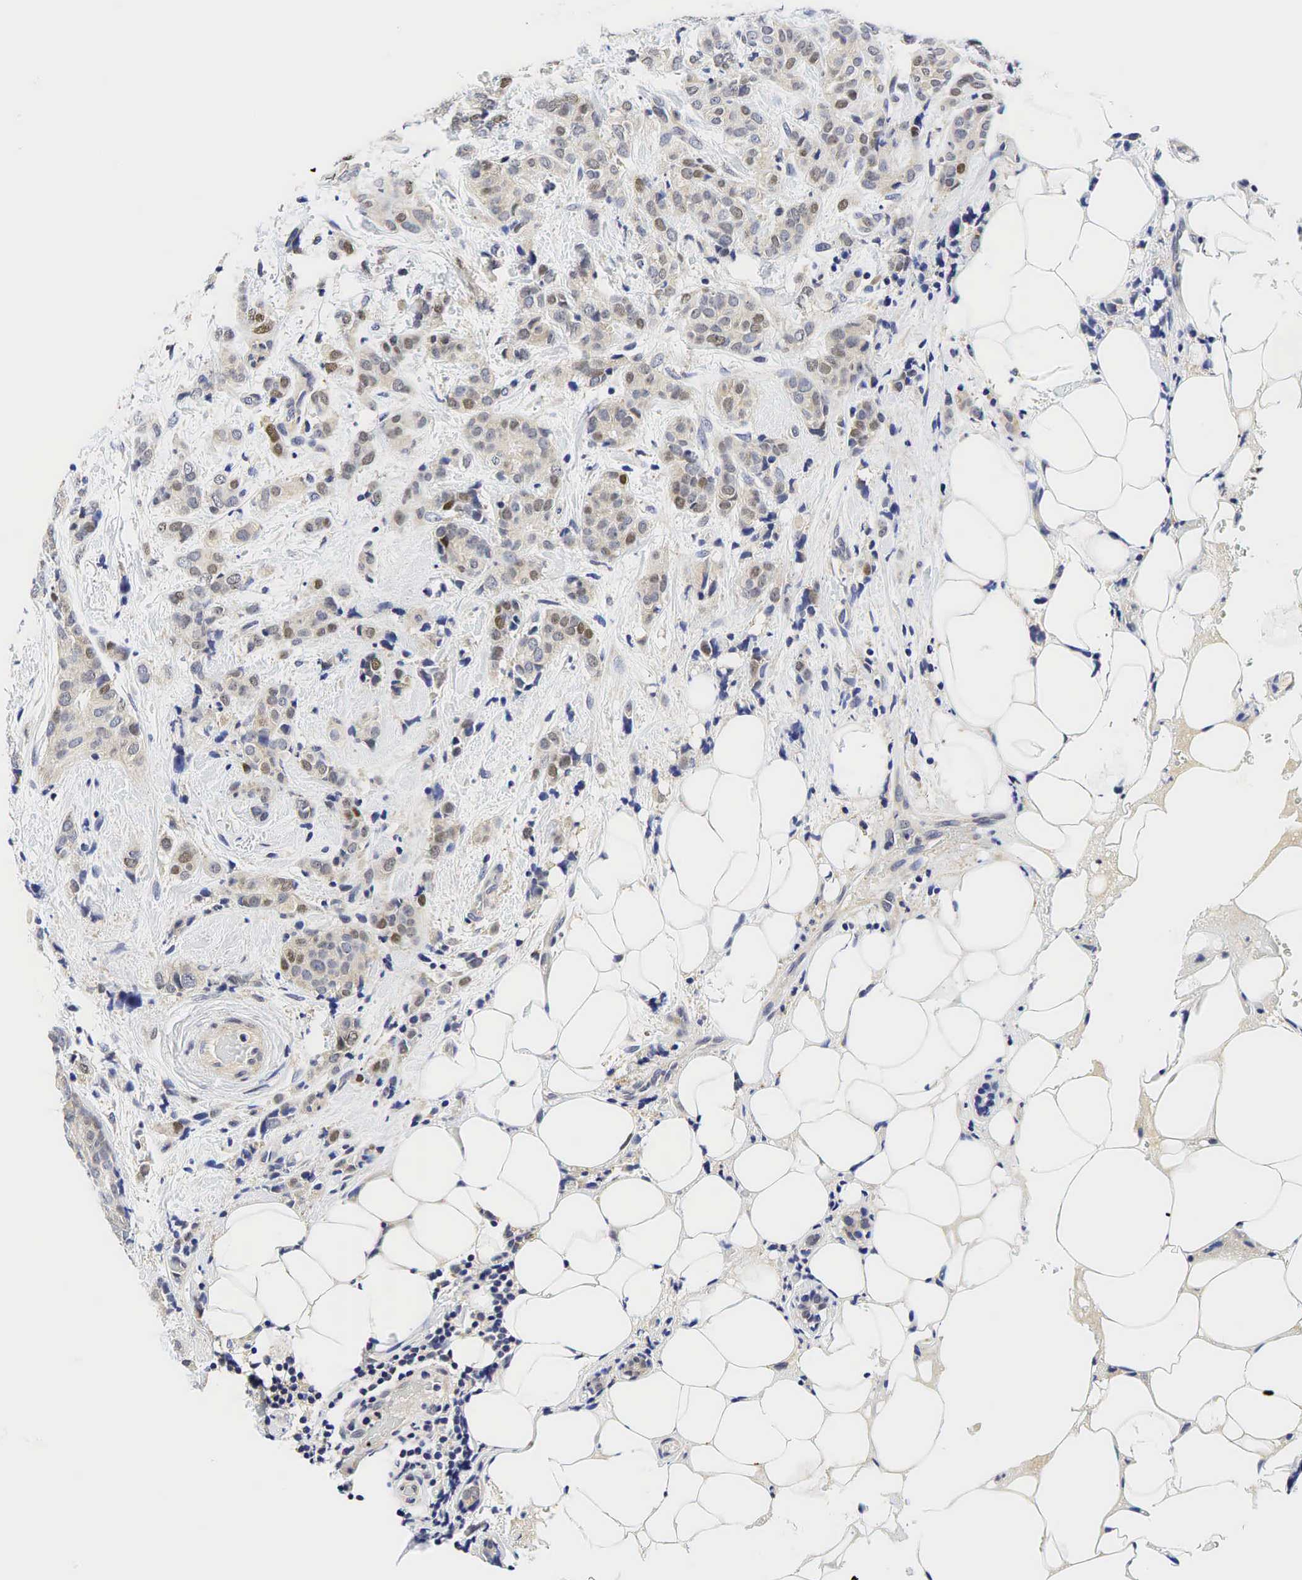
{"staining": {"intensity": "moderate", "quantity": "<25%", "location": "nuclear"}, "tissue": "breast cancer", "cell_type": "Tumor cells", "image_type": "cancer", "snomed": [{"axis": "morphology", "description": "Duct carcinoma"}, {"axis": "topography", "description": "Breast"}], "caption": "Brown immunohistochemical staining in breast cancer (infiltrating ductal carcinoma) demonstrates moderate nuclear staining in about <25% of tumor cells.", "gene": "CCND1", "patient": {"sex": "female", "age": 53}}